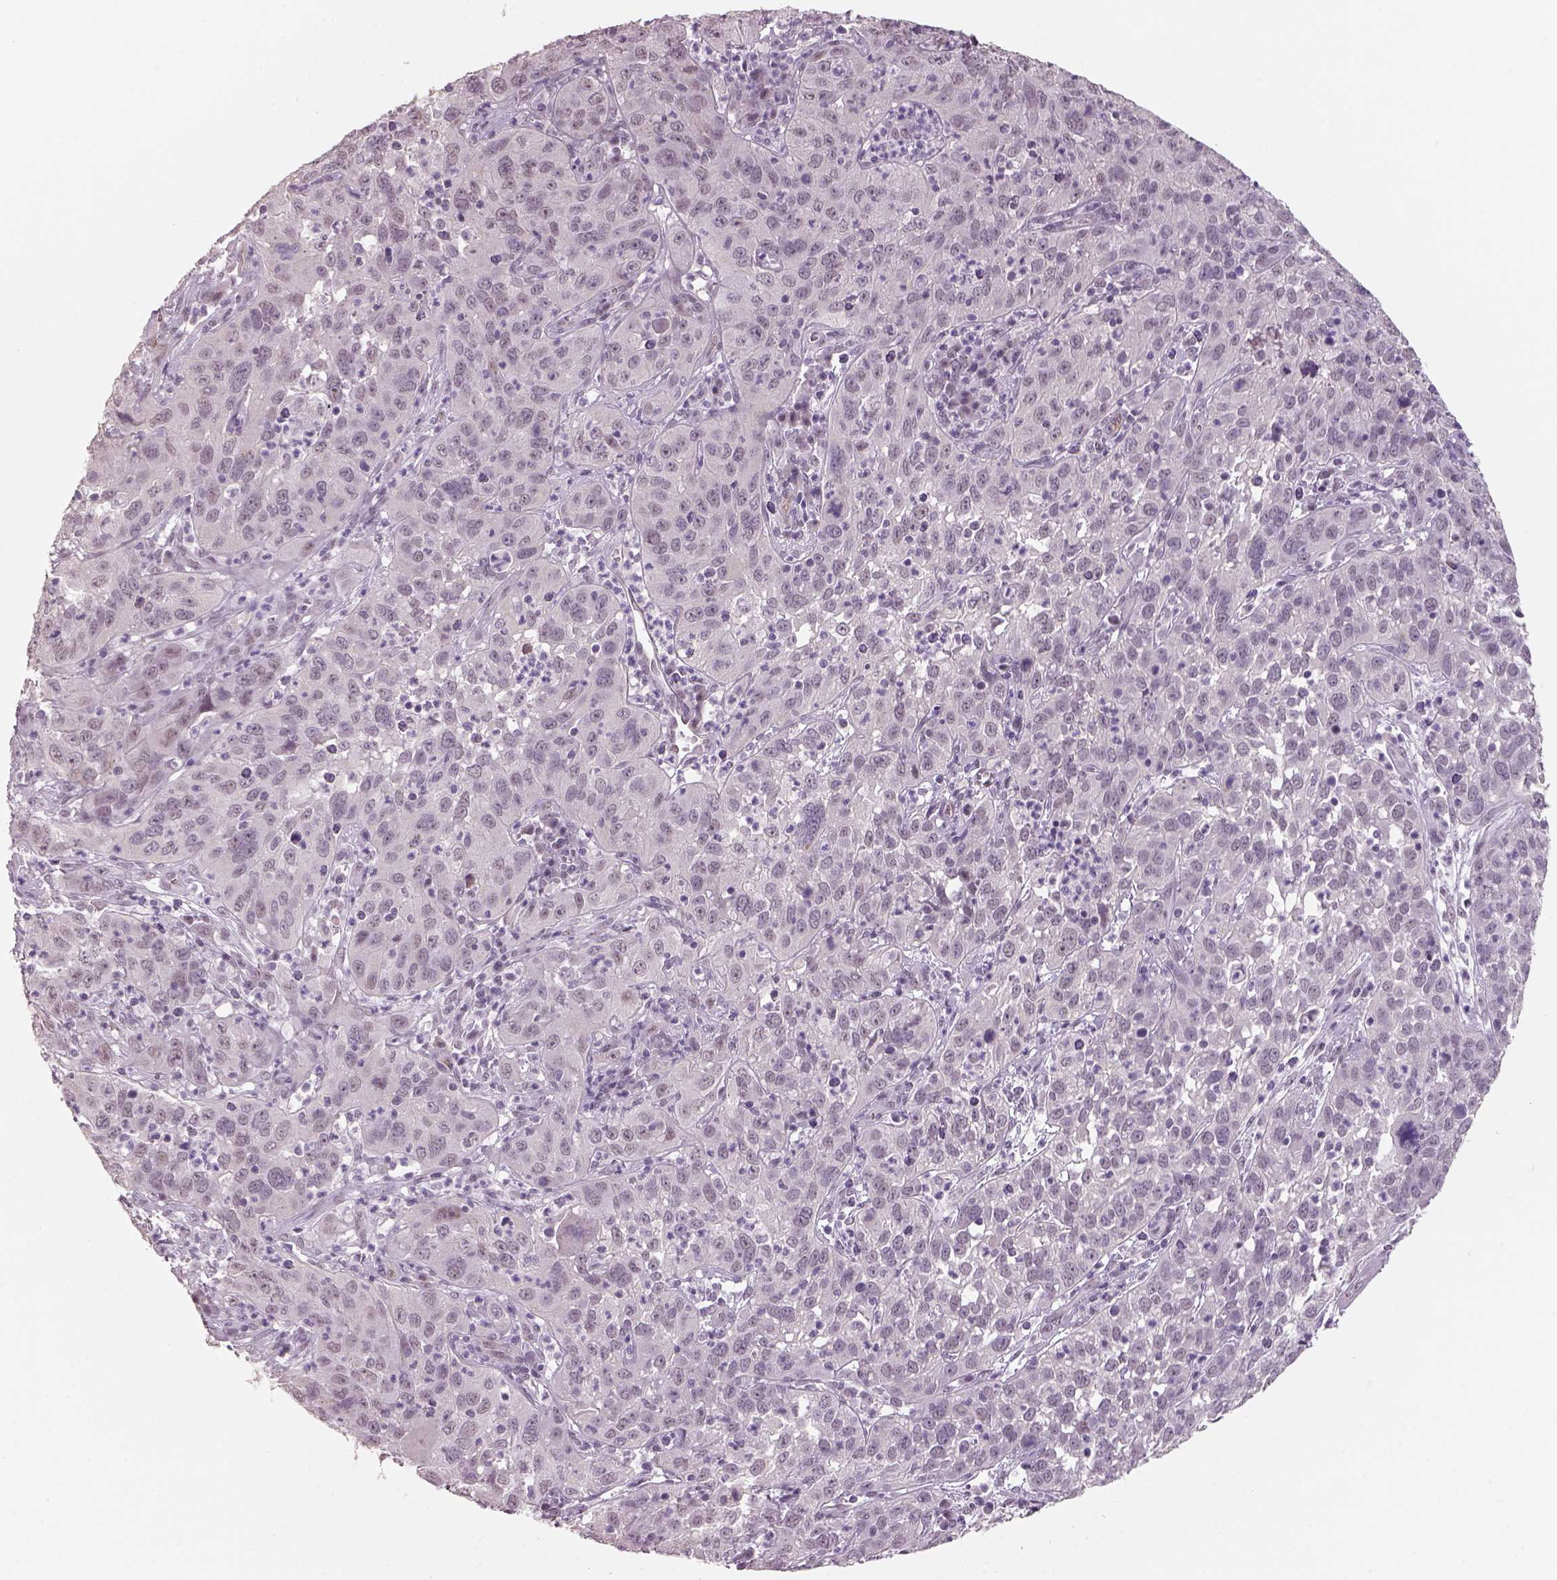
{"staining": {"intensity": "negative", "quantity": "none", "location": "none"}, "tissue": "cervical cancer", "cell_type": "Tumor cells", "image_type": "cancer", "snomed": [{"axis": "morphology", "description": "Squamous cell carcinoma, NOS"}, {"axis": "topography", "description": "Cervix"}], "caption": "Cervical cancer was stained to show a protein in brown. There is no significant staining in tumor cells. (Stains: DAB IHC with hematoxylin counter stain, Microscopy: brightfield microscopy at high magnification).", "gene": "NAT8", "patient": {"sex": "female", "age": 32}}